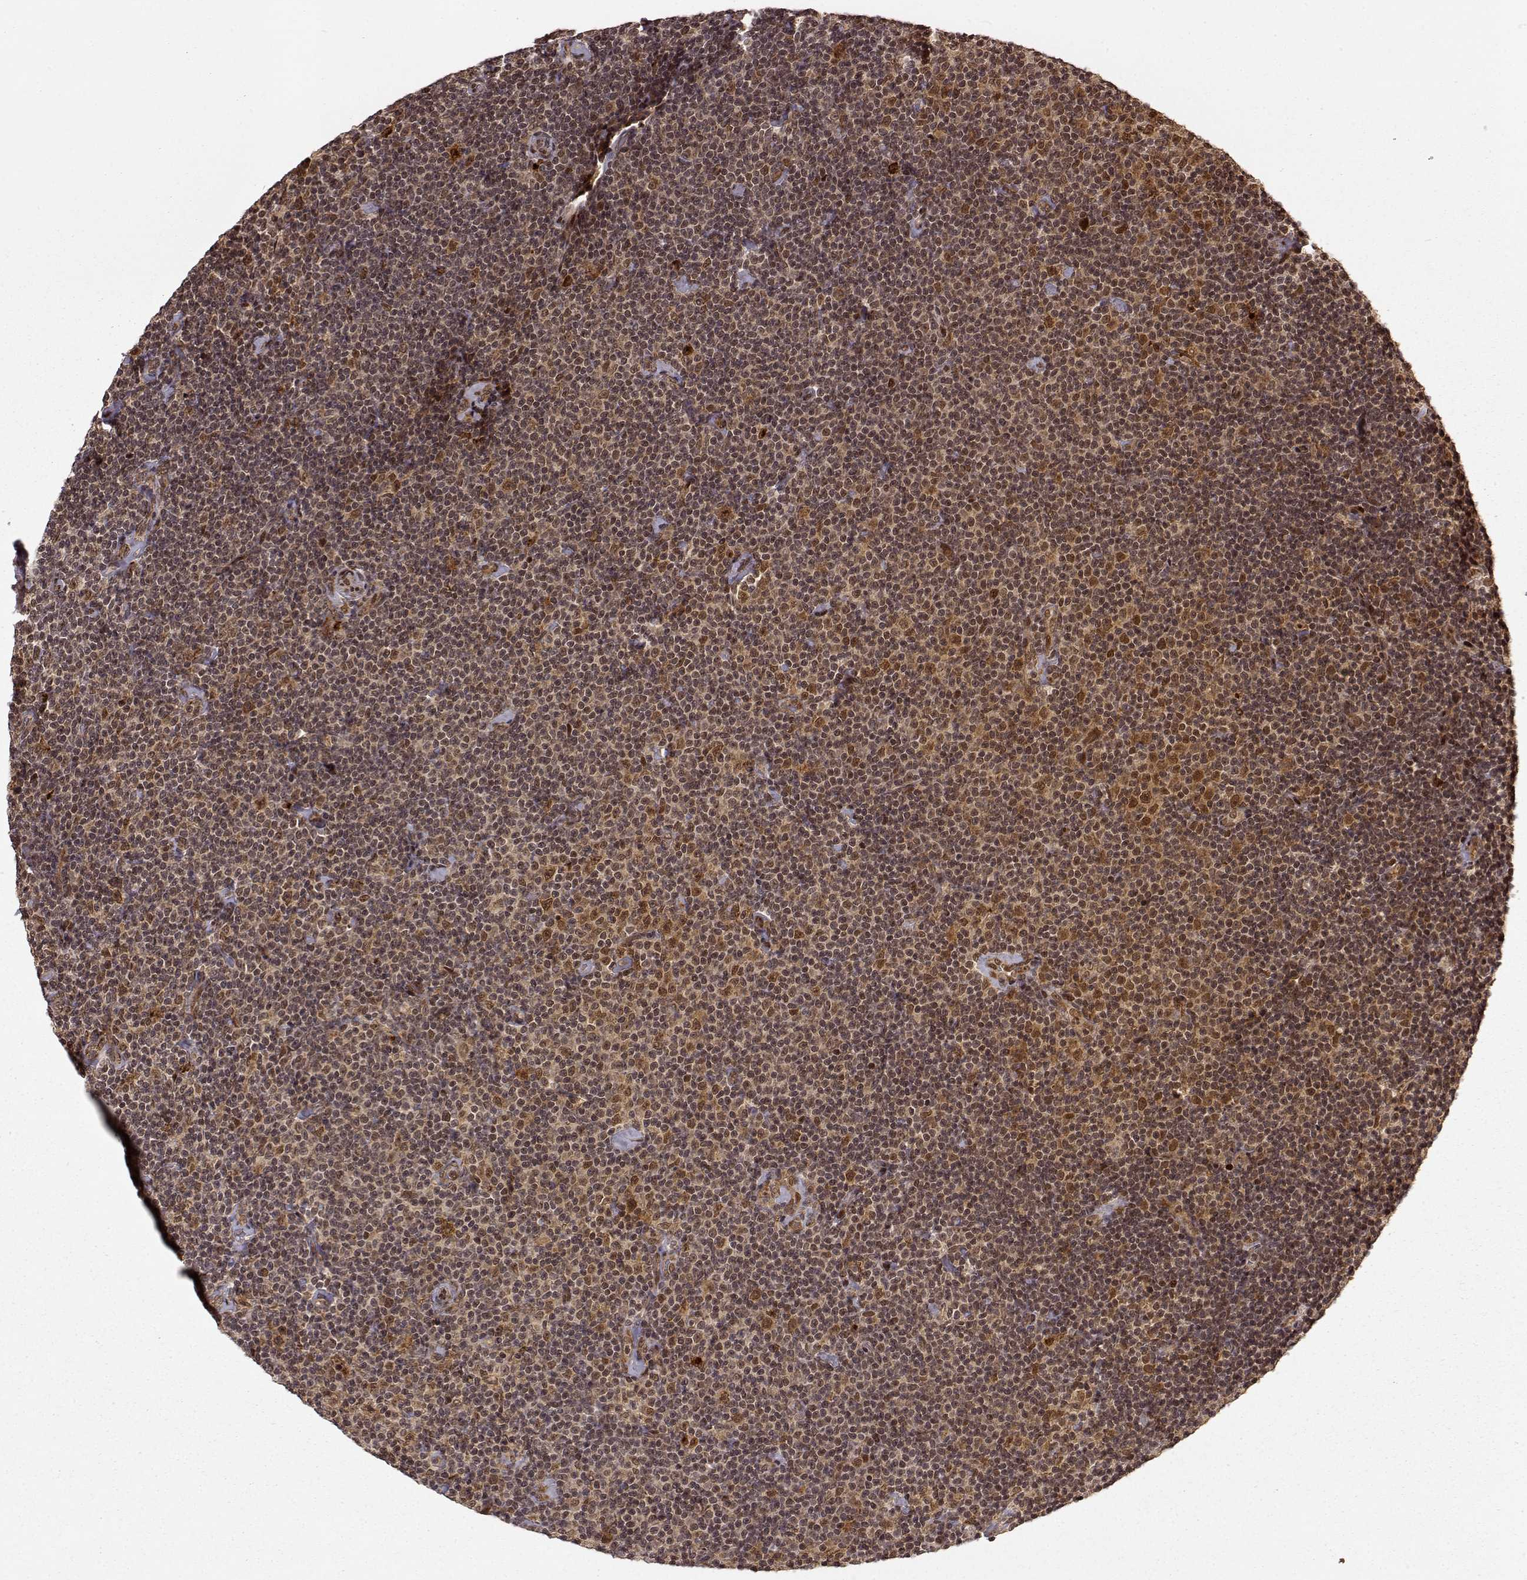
{"staining": {"intensity": "moderate", "quantity": ">75%", "location": "cytoplasmic/membranous,nuclear"}, "tissue": "lymphoma", "cell_type": "Tumor cells", "image_type": "cancer", "snomed": [{"axis": "morphology", "description": "Malignant lymphoma, non-Hodgkin's type, Low grade"}, {"axis": "topography", "description": "Lymph node"}], "caption": "This is a micrograph of immunohistochemistry (IHC) staining of malignant lymphoma, non-Hodgkin's type (low-grade), which shows moderate expression in the cytoplasmic/membranous and nuclear of tumor cells.", "gene": "MAEA", "patient": {"sex": "male", "age": 81}}